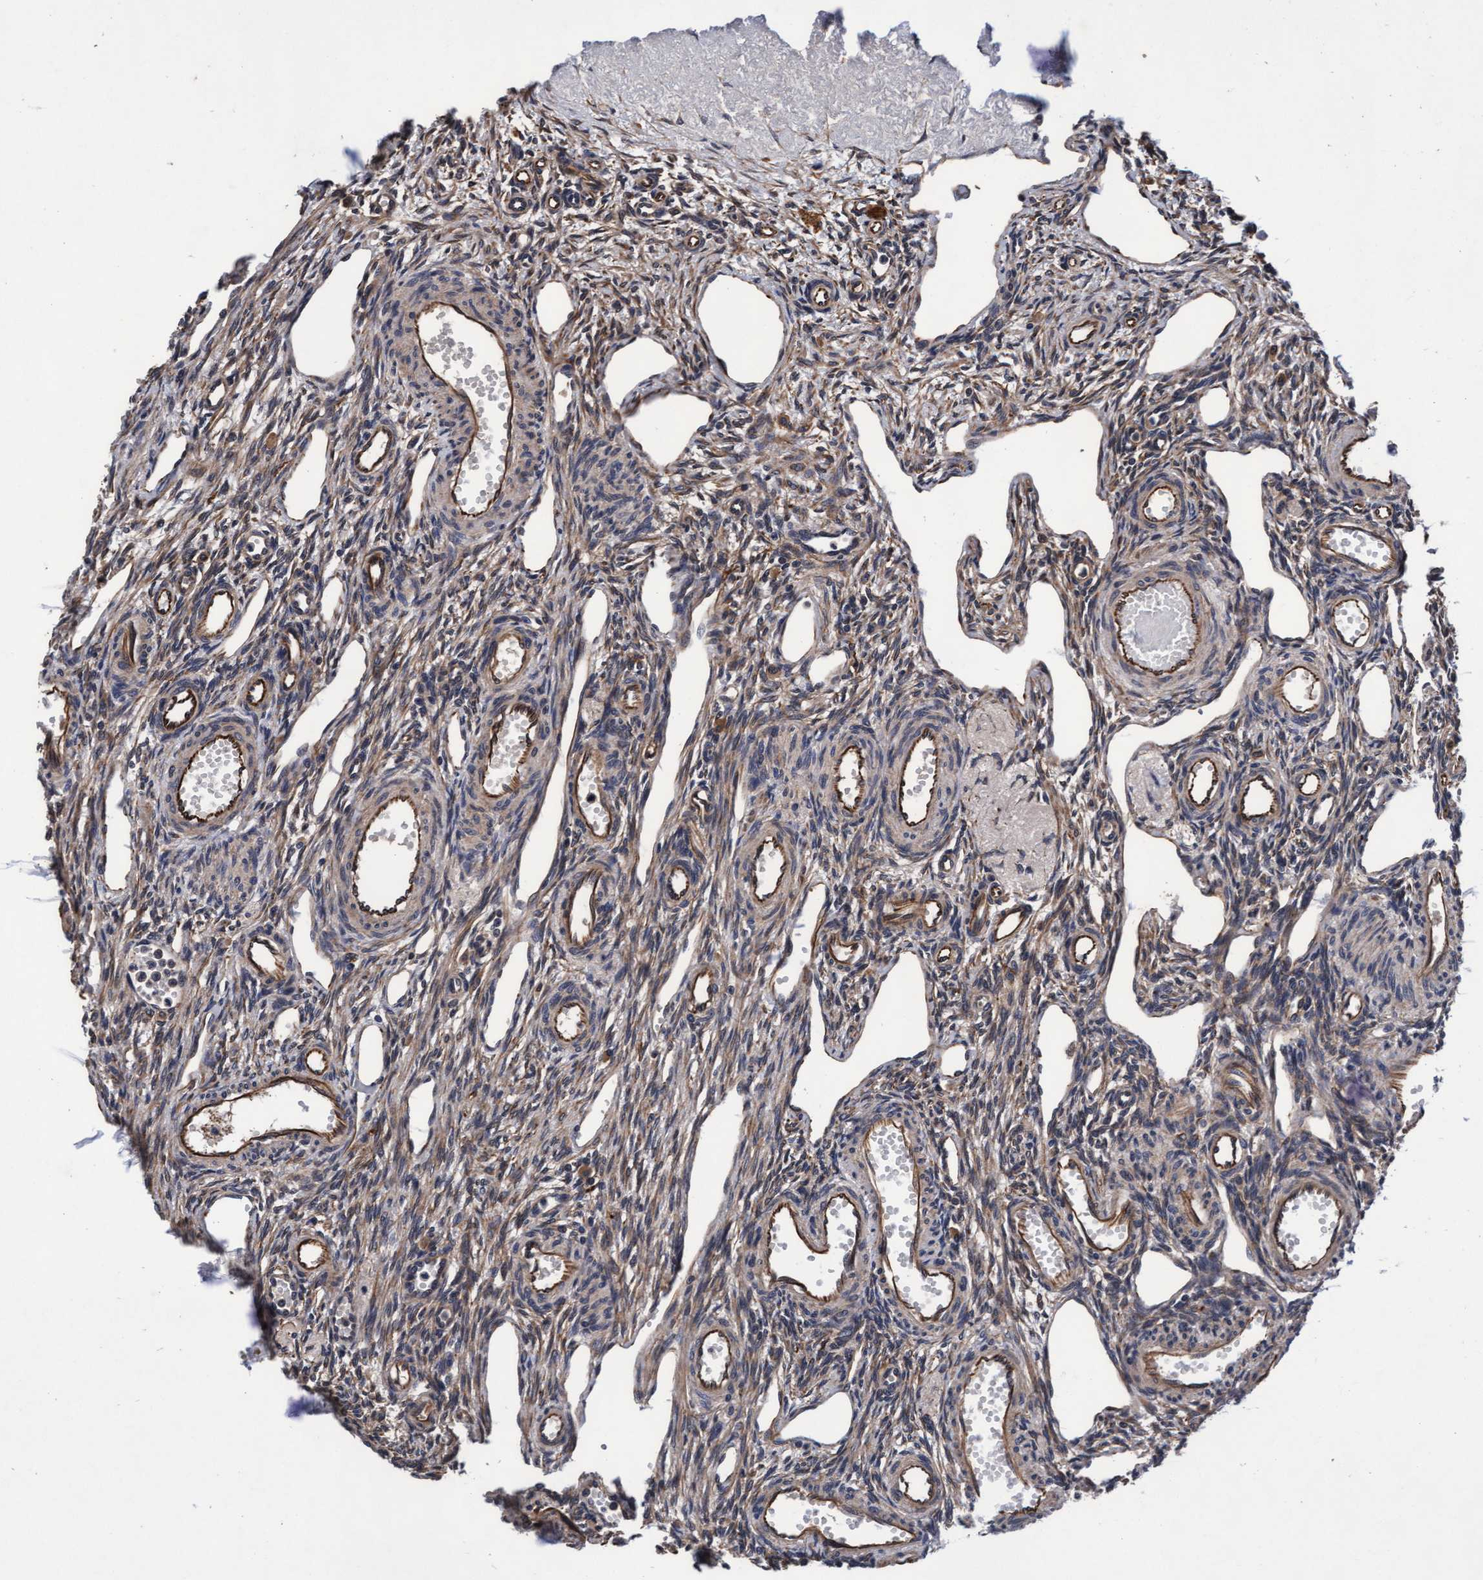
{"staining": {"intensity": "weak", "quantity": "25%-75%", "location": "cytoplasmic/membranous"}, "tissue": "ovary", "cell_type": "Ovarian stroma cells", "image_type": "normal", "snomed": [{"axis": "morphology", "description": "Normal tissue, NOS"}, {"axis": "topography", "description": "Ovary"}], "caption": "The micrograph reveals staining of normal ovary, revealing weak cytoplasmic/membranous protein positivity (brown color) within ovarian stroma cells. The staining is performed using DAB brown chromogen to label protein expression. The nuclei are counter-stained blue using hematoxylin.", "gene": "EFCAB13", "patient": {"sex": "female", "age": 33}}